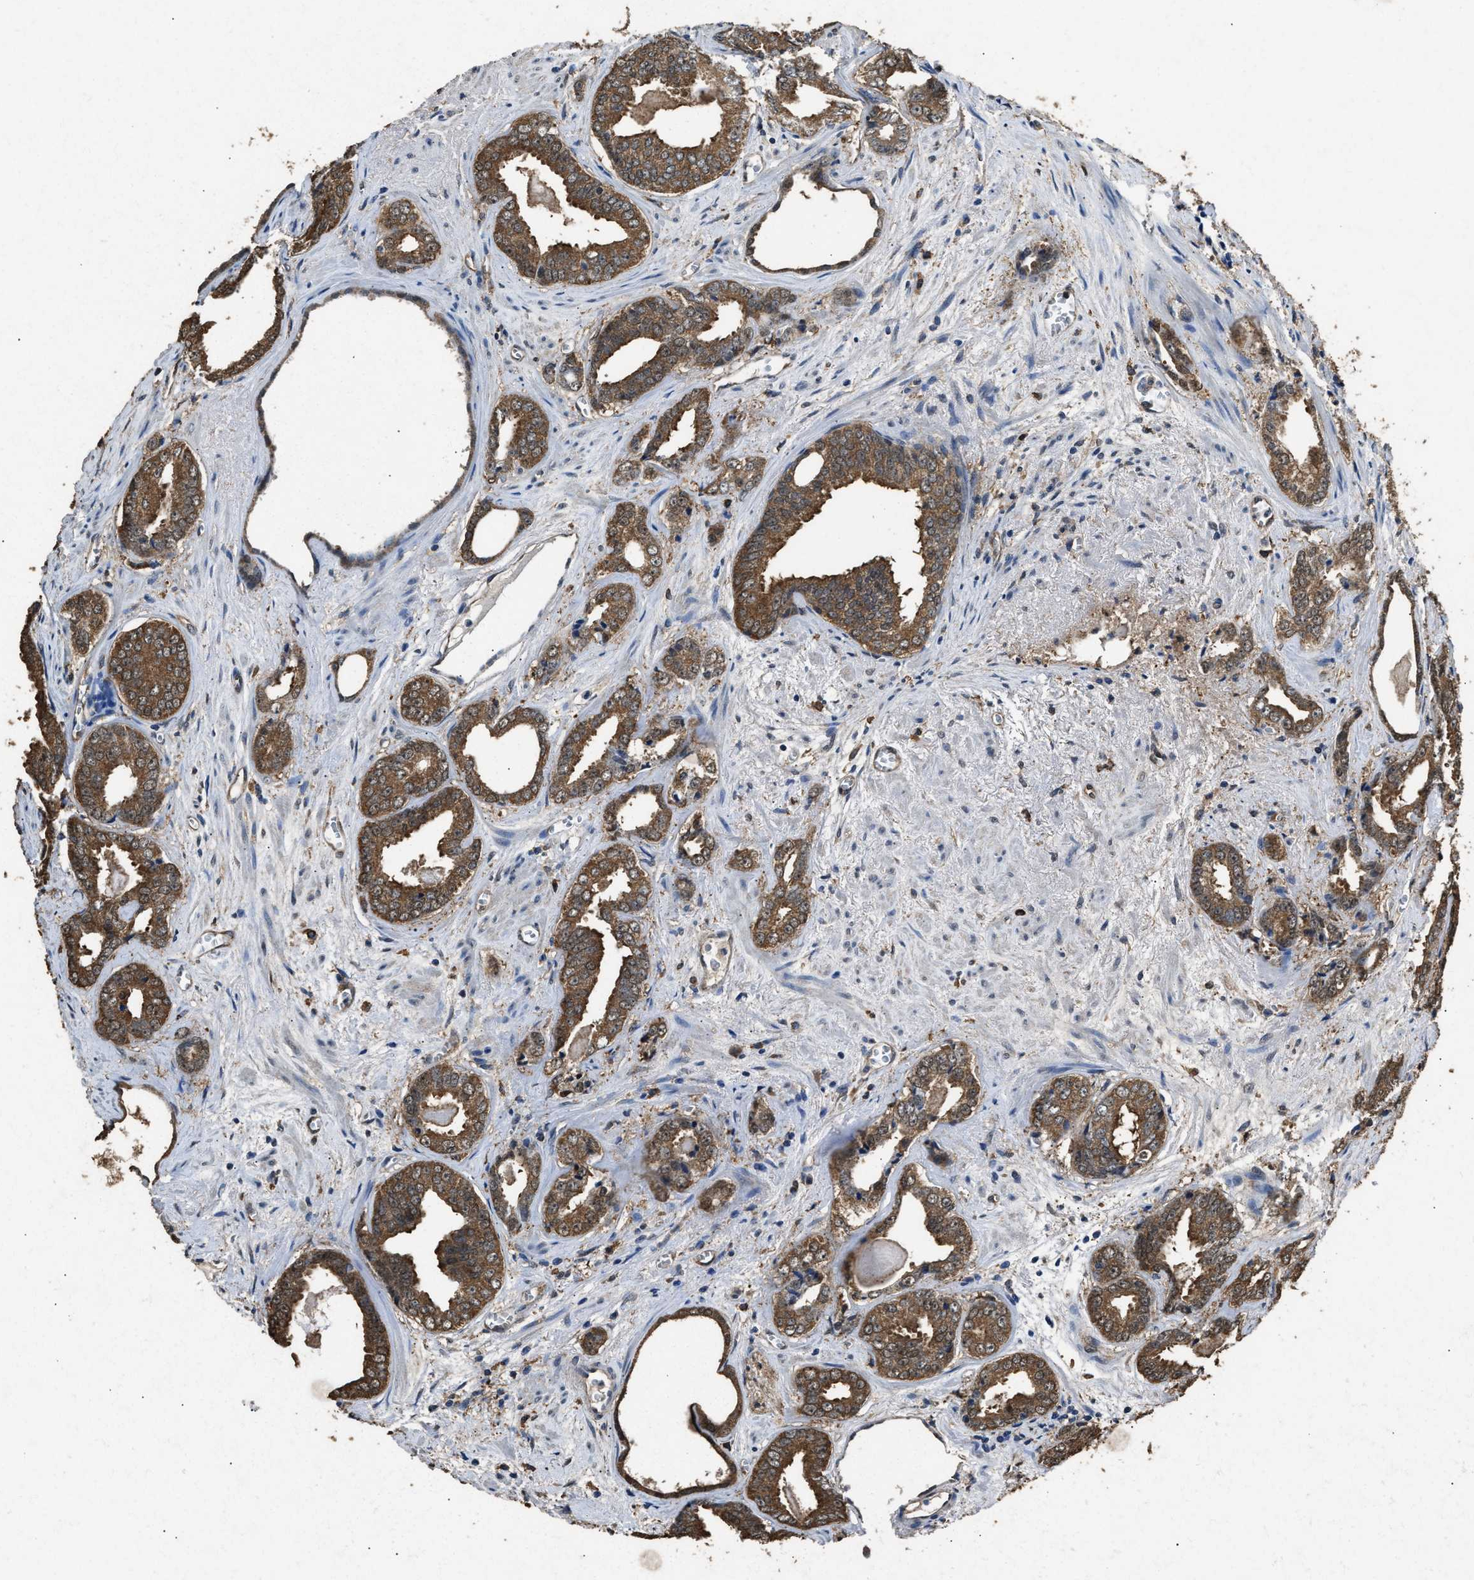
{"staining": {"intensity": "strong", "quantity": ">75%", "location": "cytoplasmic/membranous"}, "tissue": "prostate cancer", "cell_type": "Tumor cells", "image_type": "cancer", "snomed": [{"axis": "morphology", "description": "Adenocarcinoma, Medium grade"}, {"axis": "topography", "description": "Prostate"}], "caption": "Immunohistochemical staining of human prostate adenocarcinoma (medium-grade) displays strong cytoplasmic/membranous protein expression in about >75% of tumor cells.", "gene": "YWHAE", "patient": {"sex": "male", "age": 79}}